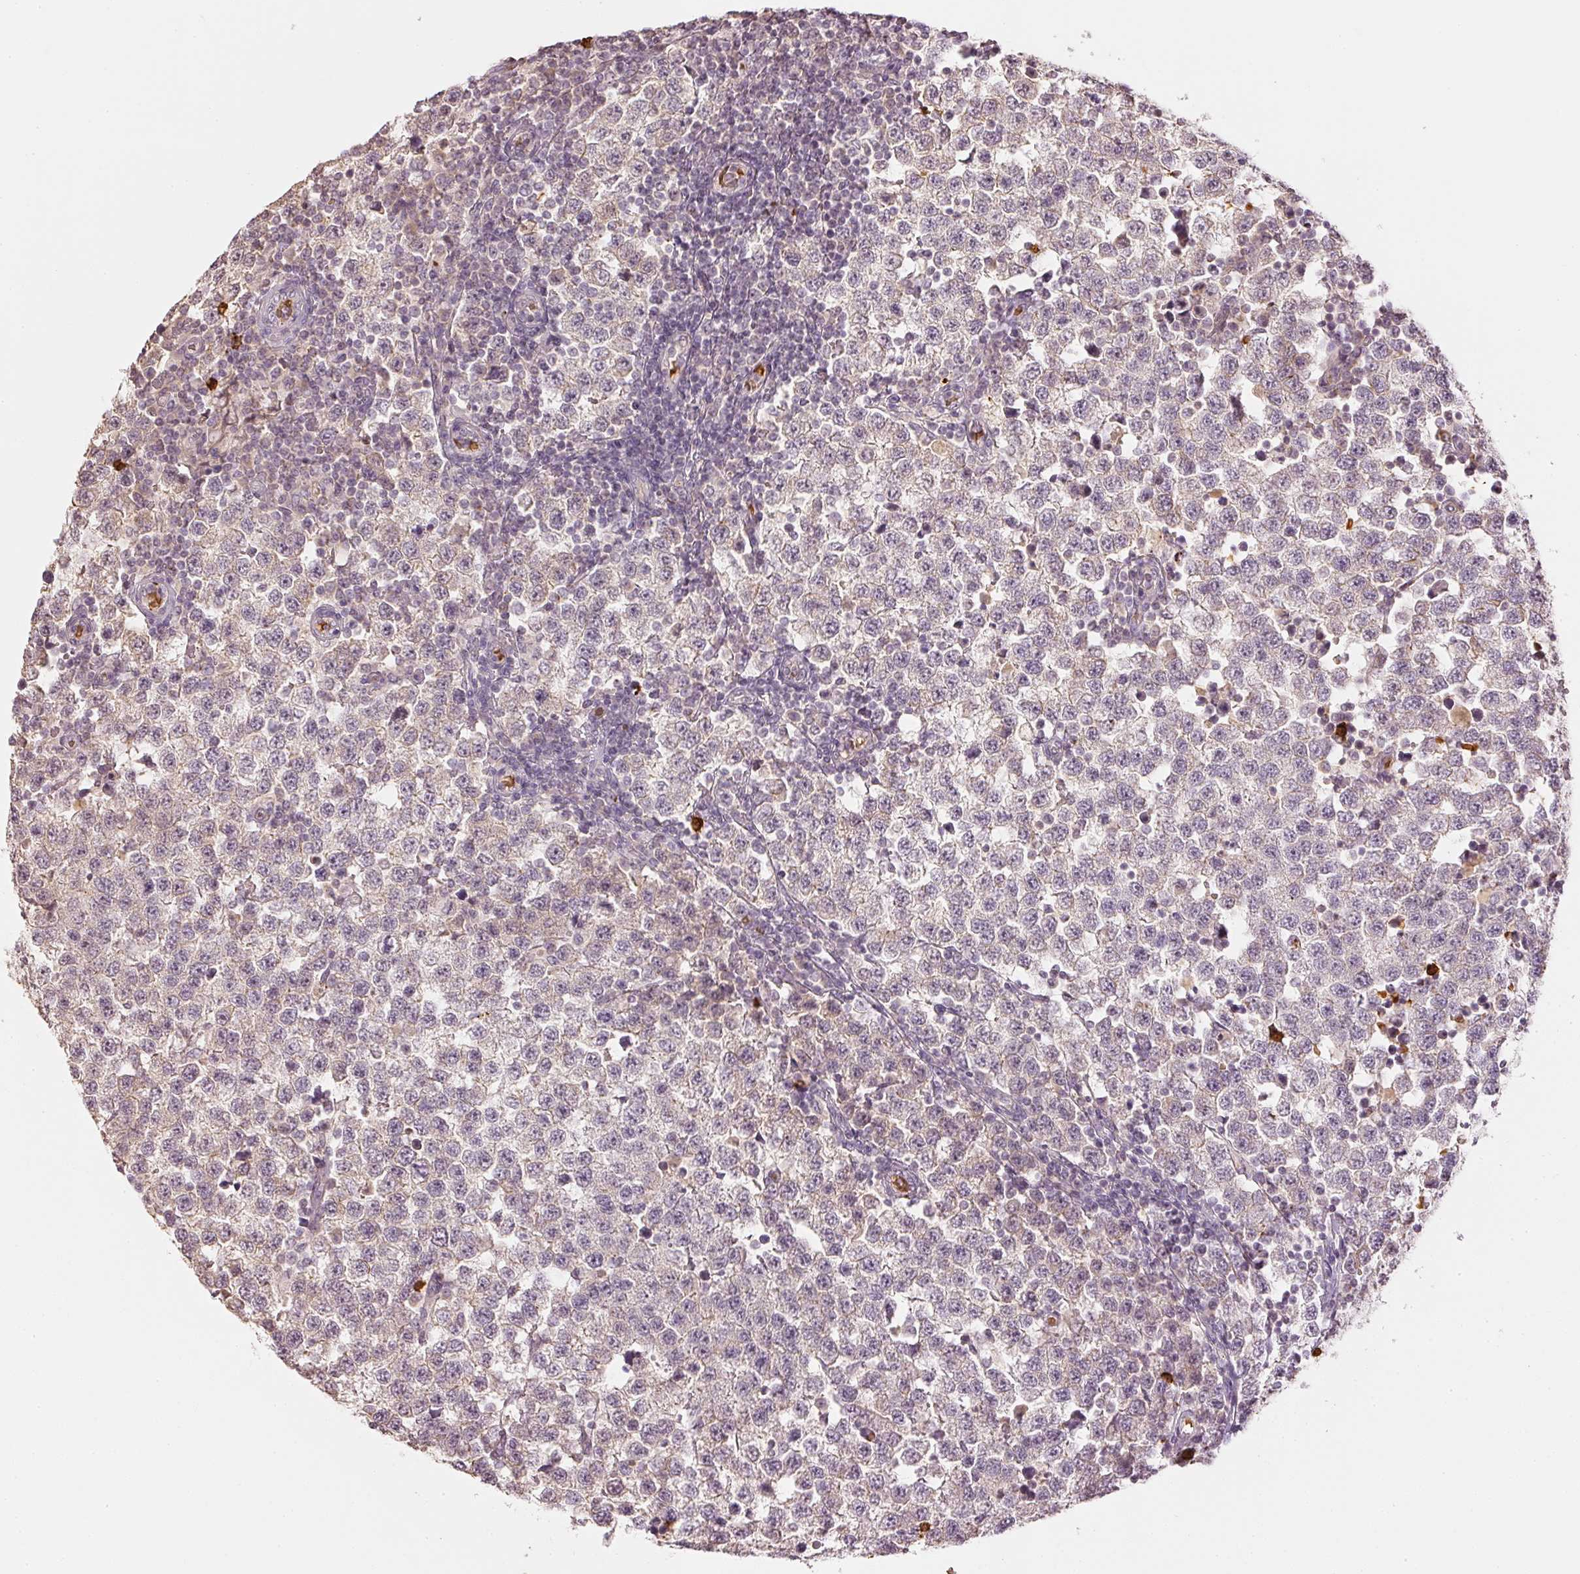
{"staining": {"intensity": "negative", "quantity": "none", "location": "none"}, "tissue": "testis cancer", "cell_type": "Tumor cells", "image_type": "cancer", "snomed": [{"axis": "morphology", "description": "Seminoma, NOS"}, {"axis": "topography", "description": "Testis"}], "caption": "There is no significant positivity in tumor cells of testis seminoma.", "gene": "GZMA", "patient": {"sex": "male", "age": 34}}